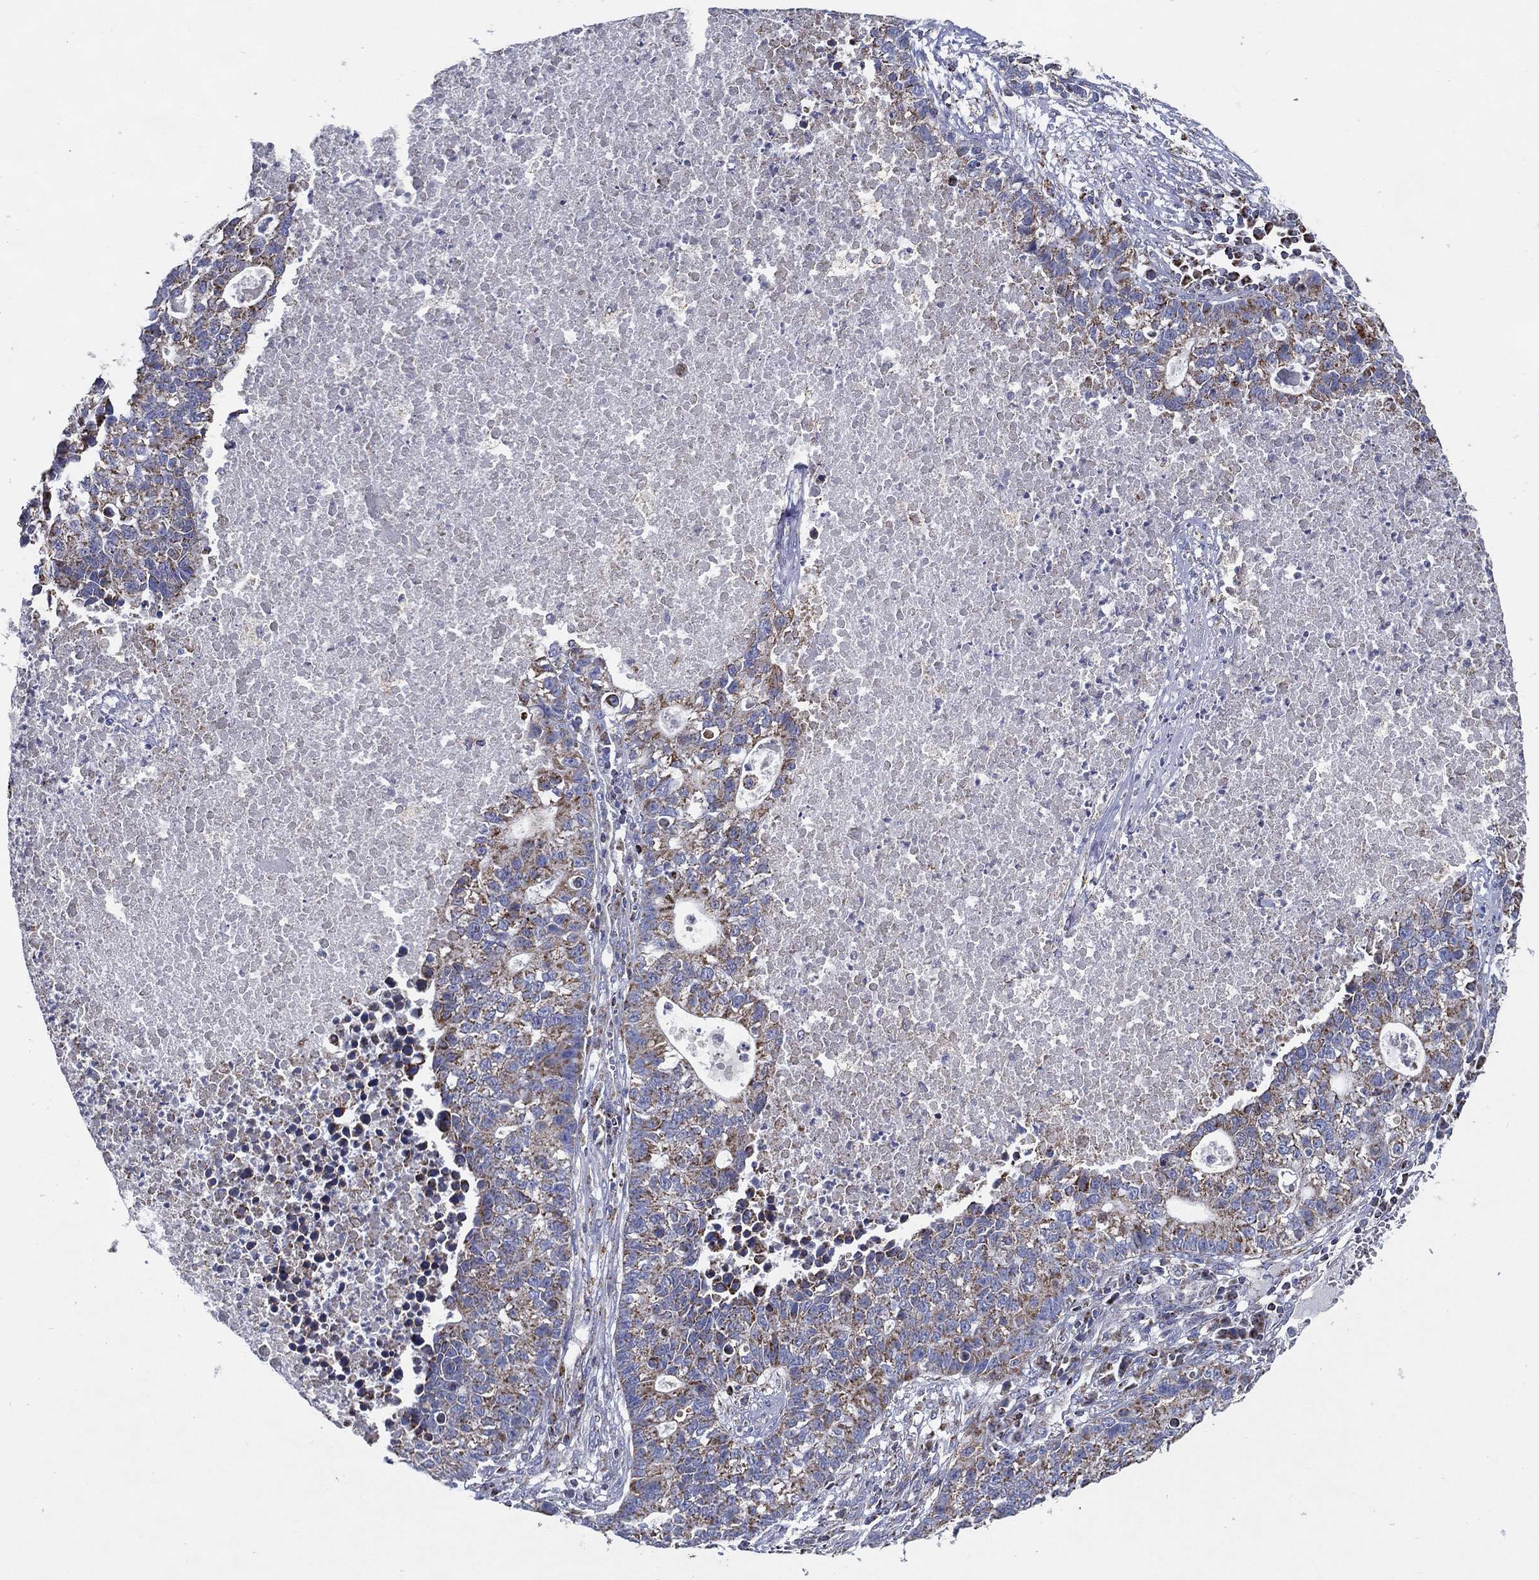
{"staining": {"intensity": "moderate", "quantity": "25%-75%", "location": "cytoplasmic/membranous"}, "tissue": "lung cancer", "cell_type": "Tumor cells", "image_type": "cancer", "snomed": [{"axis": "morphology", "description": "Adenocarcinoma, NOS"}, {"axis": "topography", "description": "Lung"}], "caption": "Moderate cytoplasmic/membranous positivity for a protein is appreciated in about 25%-75% of tumor cells of adenocarcinoma (lung) using immunohistochemistry (IHC).", "gene": "SFXN1", "patient": {"sex": "male", "age": 57}}